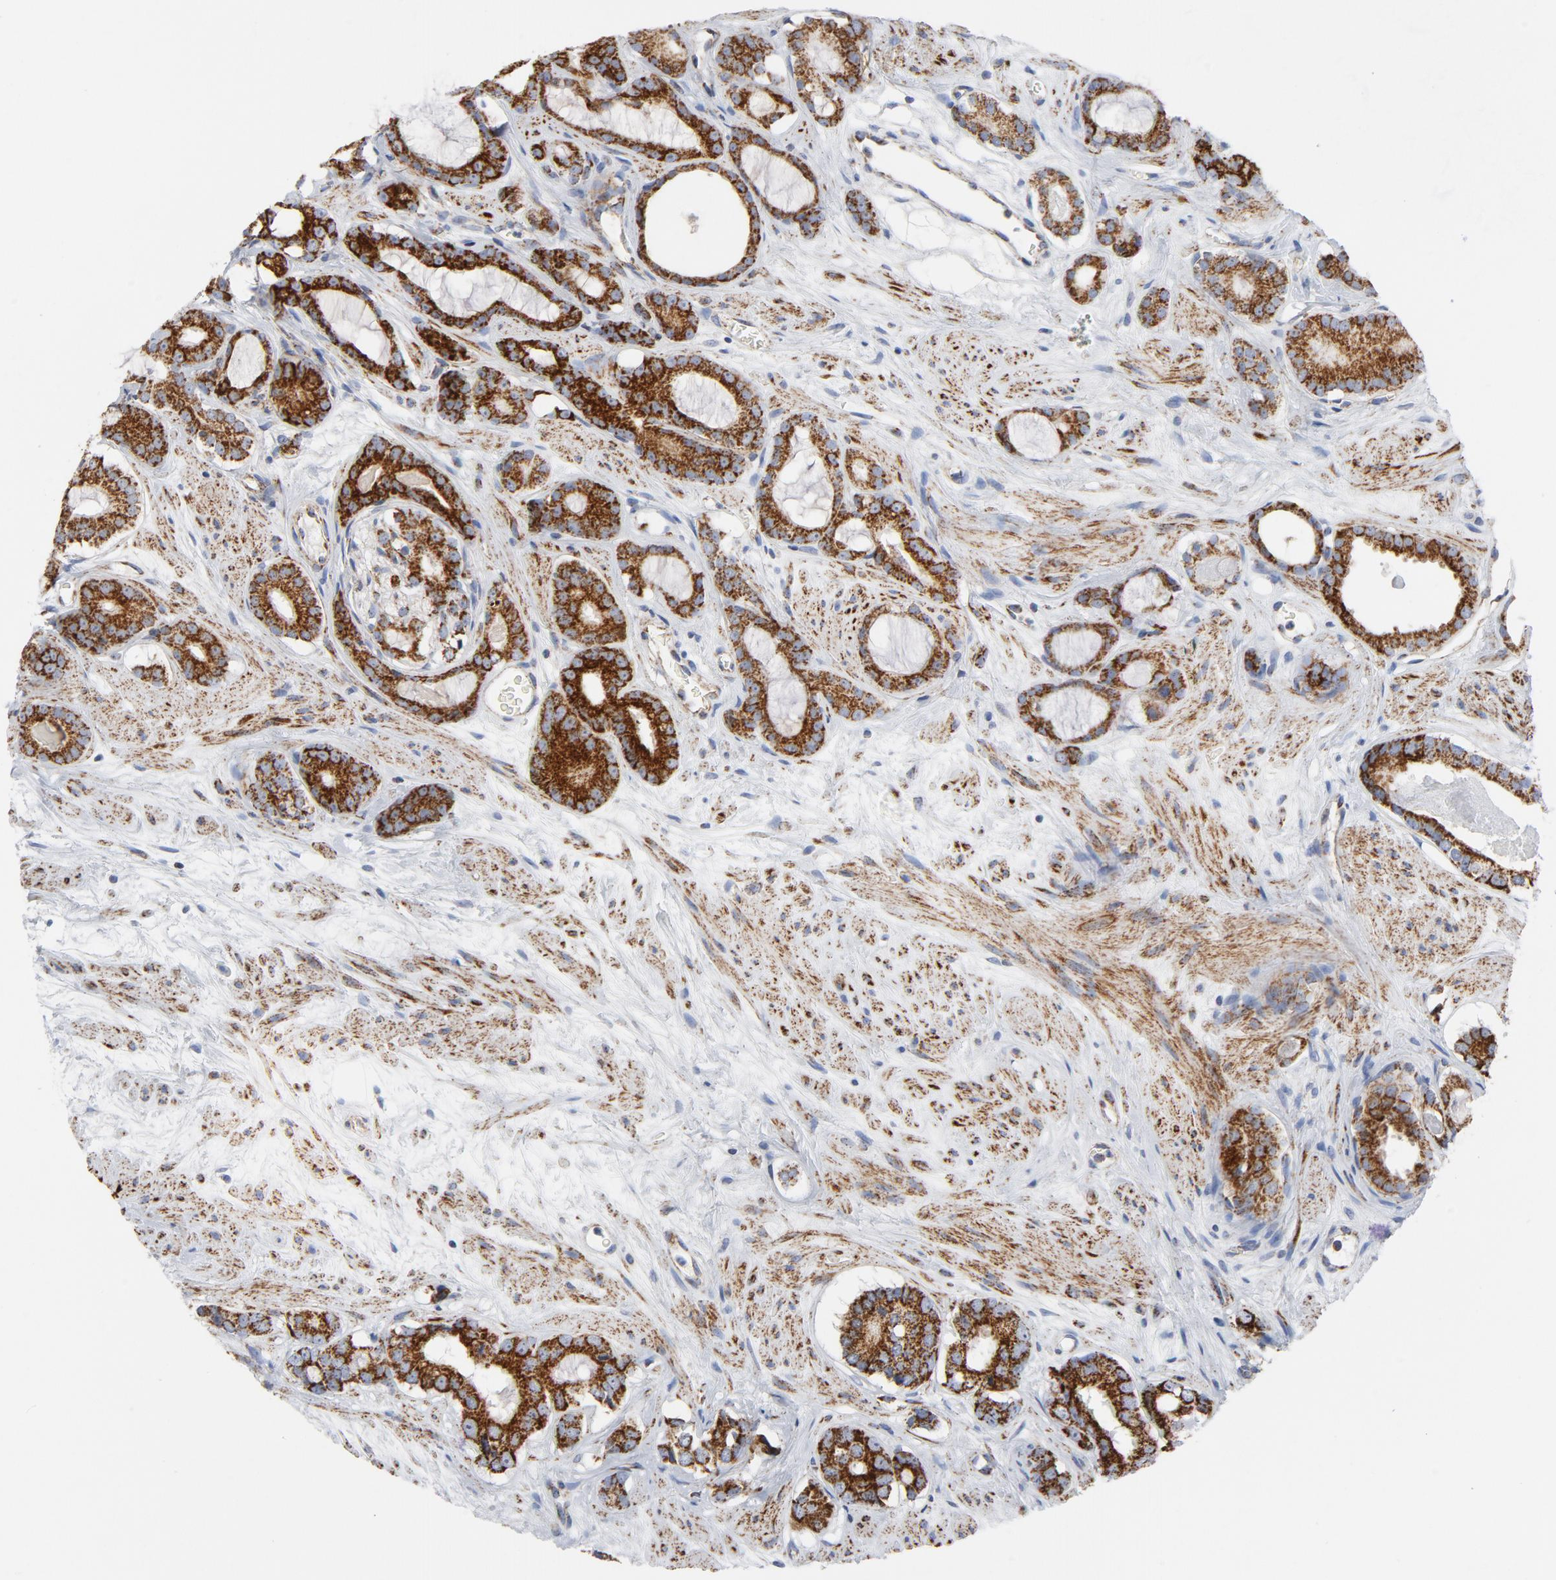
{"staining": {"intensity": "strong", "quantity": ">75%", "location": "cytoplasmic/membranous"}, "tissue": "prostate cancer", "cell_type": "Tumor cells", "image_type": "cancer", "snomed": [{"axis": "morphology", "description": "Adenocarcinoma, Low grade"}, {"axis": "topography", "description": "Prostate"}], "caption": "A brown stain highlights strong cytoplasmic/membranous expression of a protein in adenocarcinoma (low-grade) (prostate) tumor cells.", "gene": "CYCS", "patient": {"sex": "male", "age": 57}}